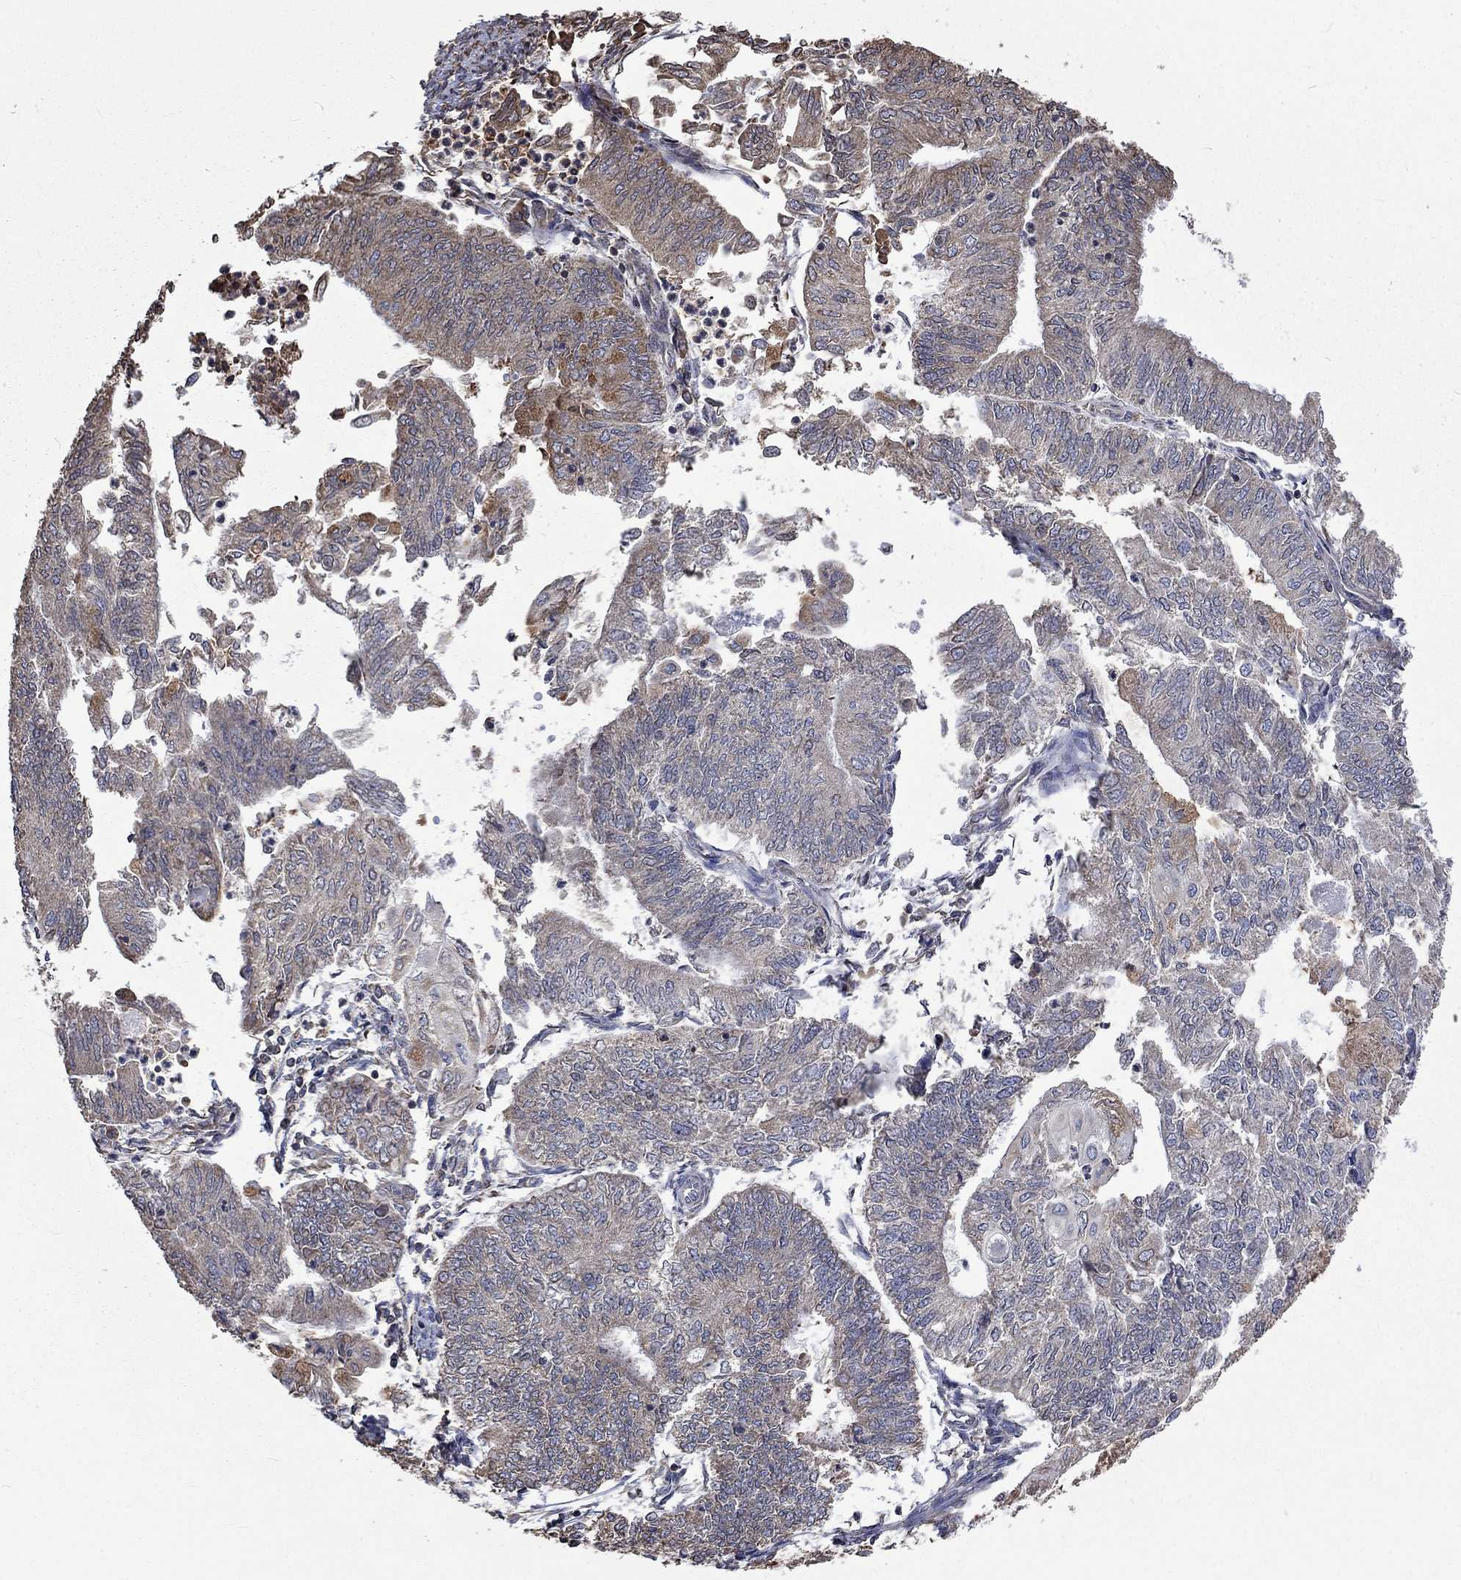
{"staining": {"intensity": "moderate", "quantity": "<25%", "location": "cytoplasmic/membranous"}, "tissue": "endometrial cancer", "cell_type": "Tumor cells", "image_type": "cancer", "snomed": [{"axis": "morphology", "description": "Adenocarcinoma, NOS"}, {"axis": "topography", "description": "Endometrium"}], "caption": "IHC photomicrograph of neoplastic tissue: human endometrial cancer (adenocarcinoma) stained using immunohistochemistry displays low levels of moderate protein expression localized specifically in the cytoplasmic/membranous of tumor cells, appearing as a cytoplasmic/membranous brown color.", "gene": "ESRRA", "patient": {"sex": "female", "age": 59}}